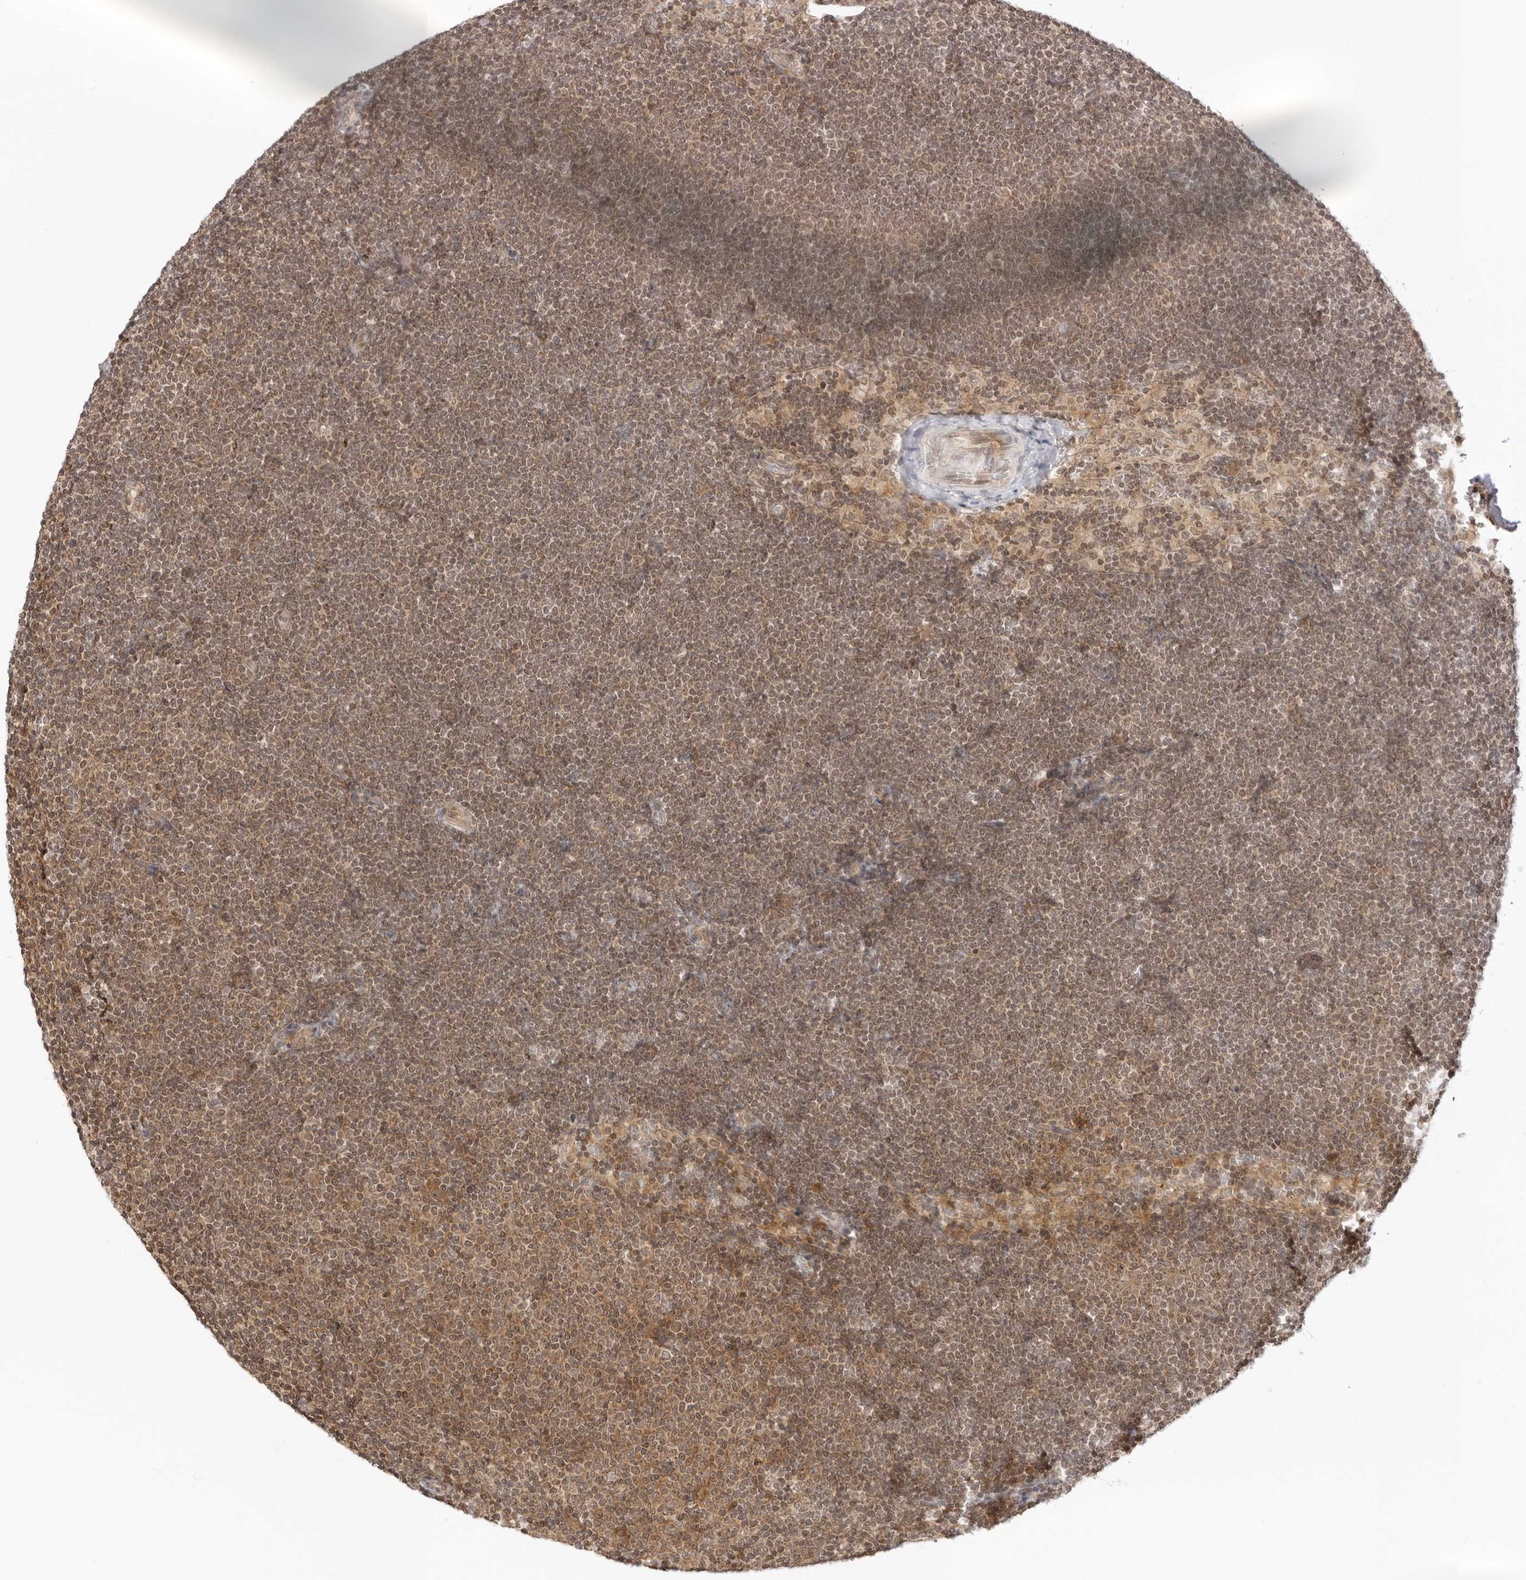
{"staining": {"intensity": "moderate", "quantity": ">75%", "location": "cytoplasmic/membranous,nuclear"}, "tissue": "lymphoma", "cell_type": "Tumor cells", "image_type": "cancer", "snomed": [{"axis": "morphology", "description": "Malignant lymphoma, non-Hodgkin's type, Low grade"}, {"axis": "topography", "description": "Lymph node"}], "caption": "Moderate cytoplasmic/membranous and nuclear expression is present in approximately >75% of tumor cells in malignant lymphoma, non-Hodgkin's type (low-grade).", "gene": "PRRC2C", "patient": {"sex": "female", "age": 53}}